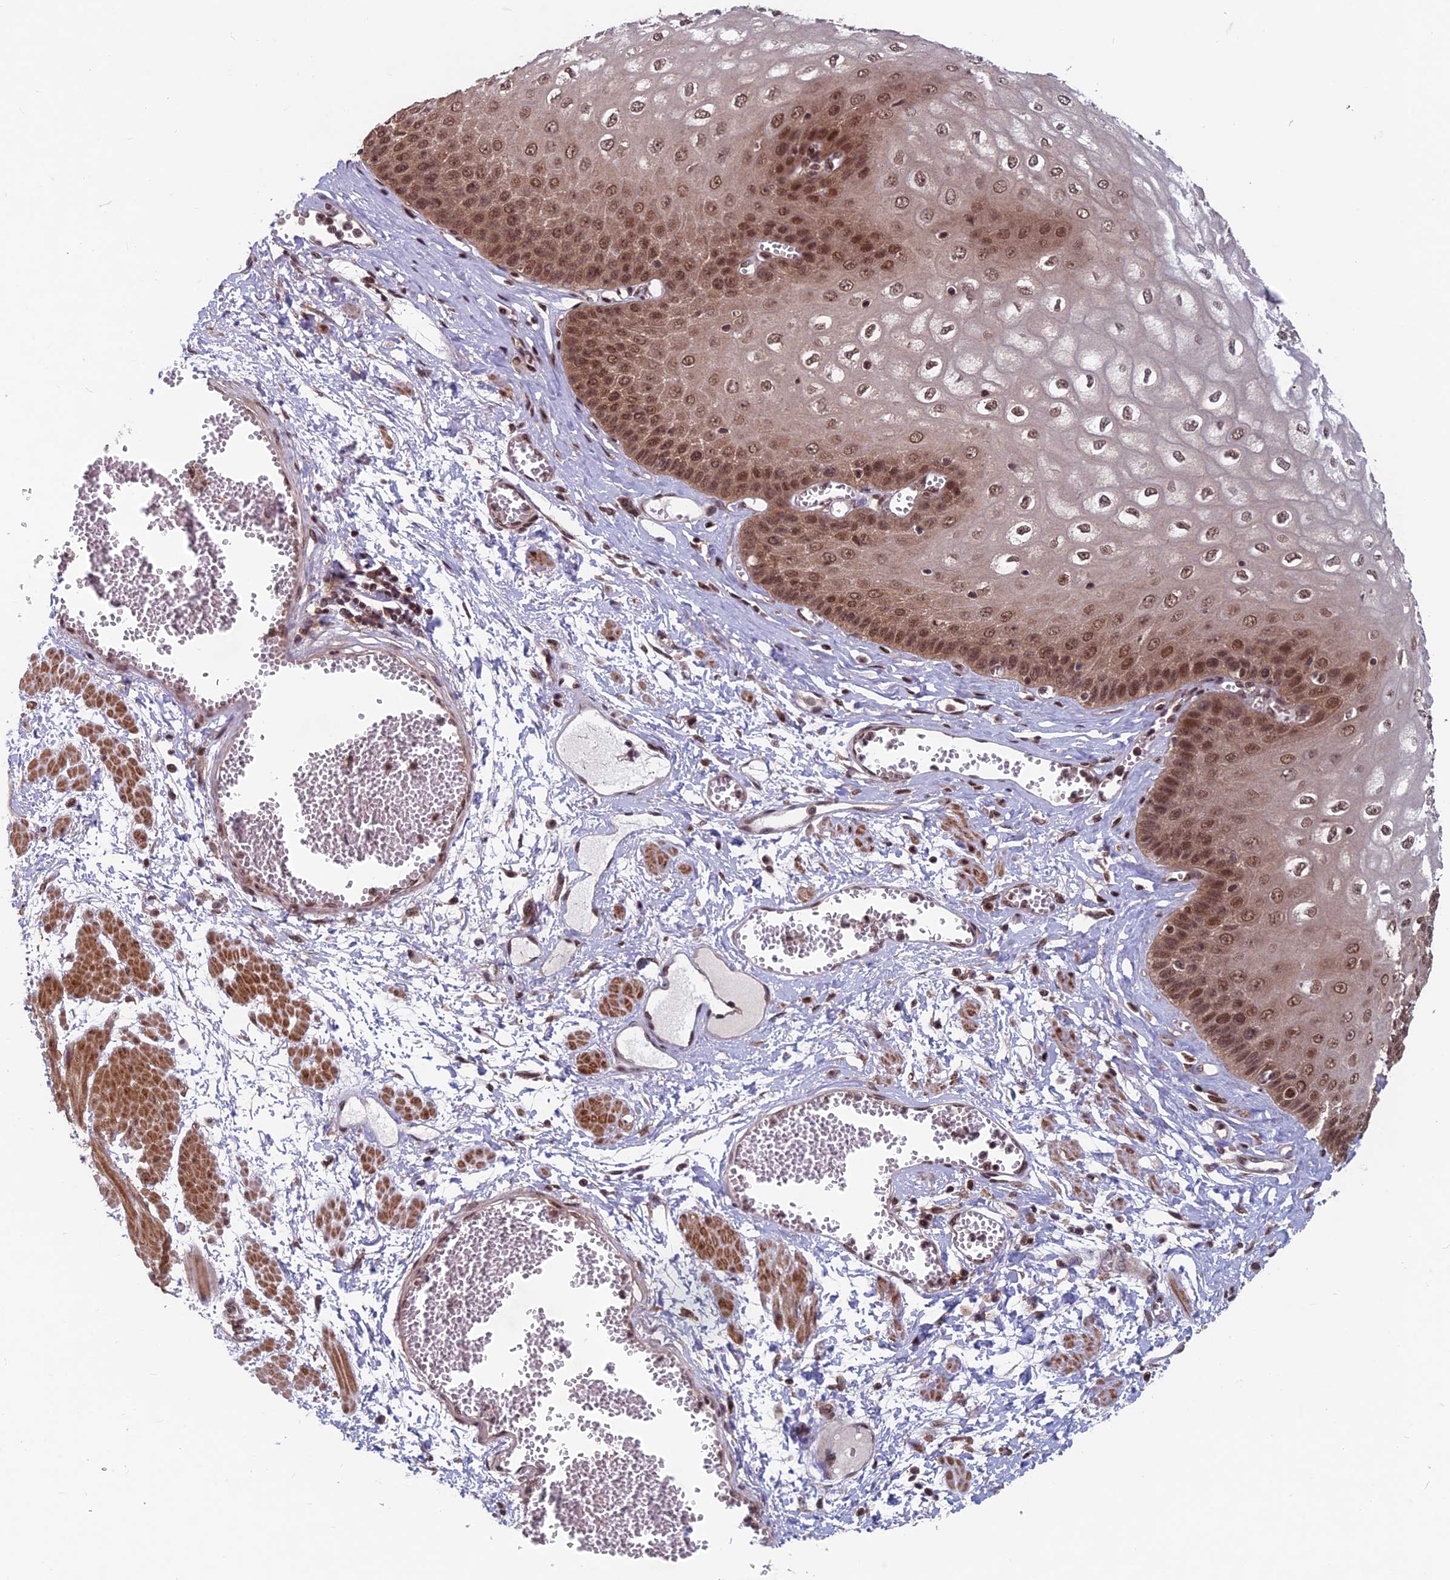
{"staining": {"intensity": "strong", "quantity": ">75%", "location": "nuclear"}, "tissue": "esophagus", "cell_type": "Squamous epithelial cells", "image_type": "normal", "snomed": [{"axis": "morphology", "description": "Normal tissue, NOS"}, {"axis": "topography", "description": "Esophagus"}], "caption": "The photomicrograph exhibits a brown stain indicating the presence of a protein in the nuclear of squamous epithelial cells in esophagus. Ihc stains the protein in brown and the nuclei are stained blue.", "gene": "FAM53C", "patient": {"sex": "male", "age": 60}}